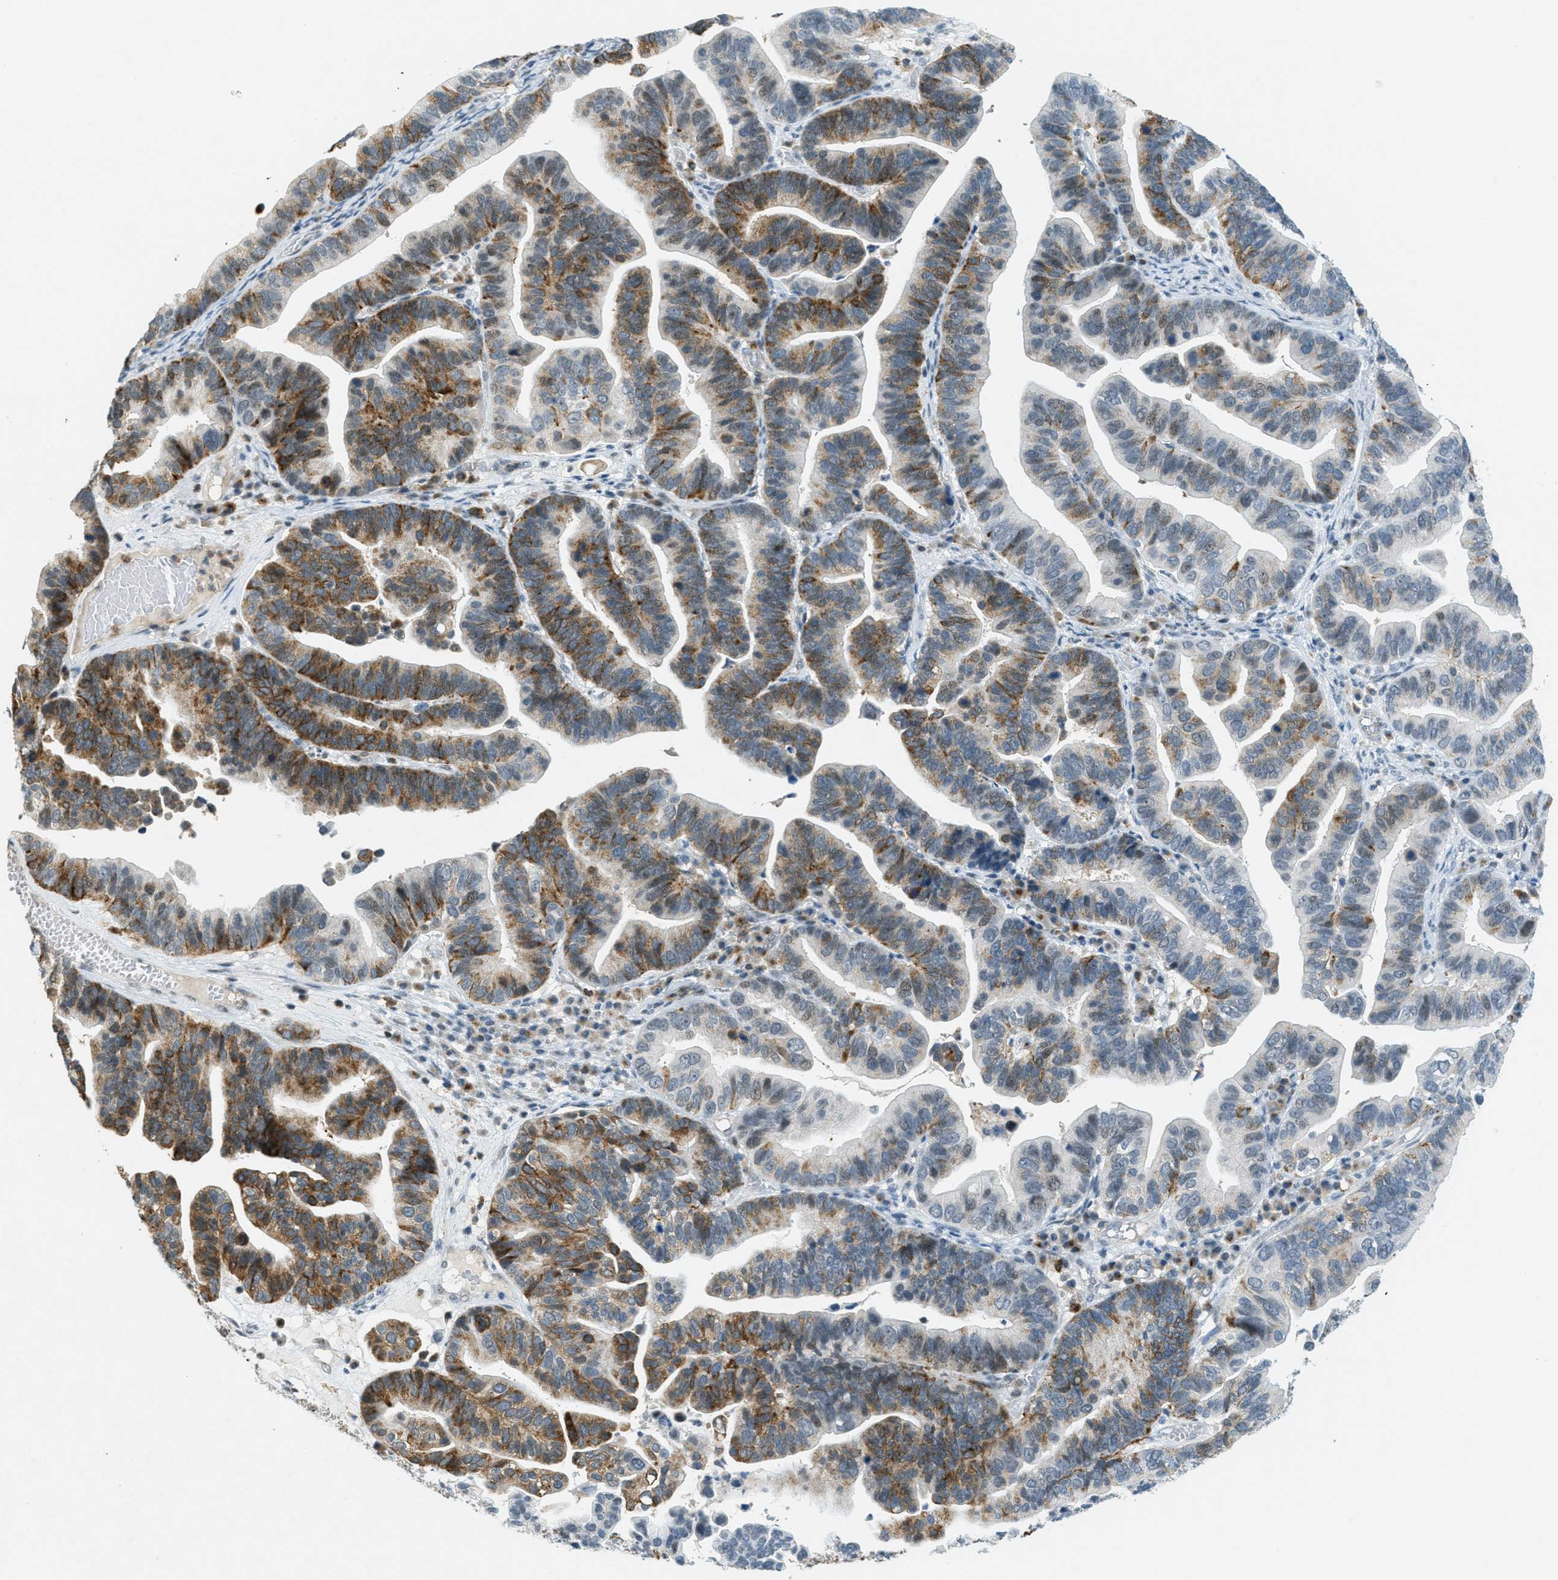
{"staining": {"intensity": "moderate", "quantity": ">75%", "location": "cytoplasmic/membranous"}, "tissue": "ovarian cancer", "cell_type": "Tumor cells", "image_type": "cancer", "snomed": [{"axis": "morphology", "description": "Cystadenocarcinoma, serous, NOS"}, {"axis": "topography", "description": "Ovary"}], "caption": "IHC (DAB) staining of serous cystadenocarcinoma (ovarian) reveals moderate cytoplasmic/membranous protein expression in approximately >75% of tumor cells. Using DAB (3,3'-diaminobenzidine) (brown) and hematoxylin (blue) stains, captured at high magnification using brightfield microscopy.", "gene": "FYN", "patient": {"sex": "female", "age": 56}}